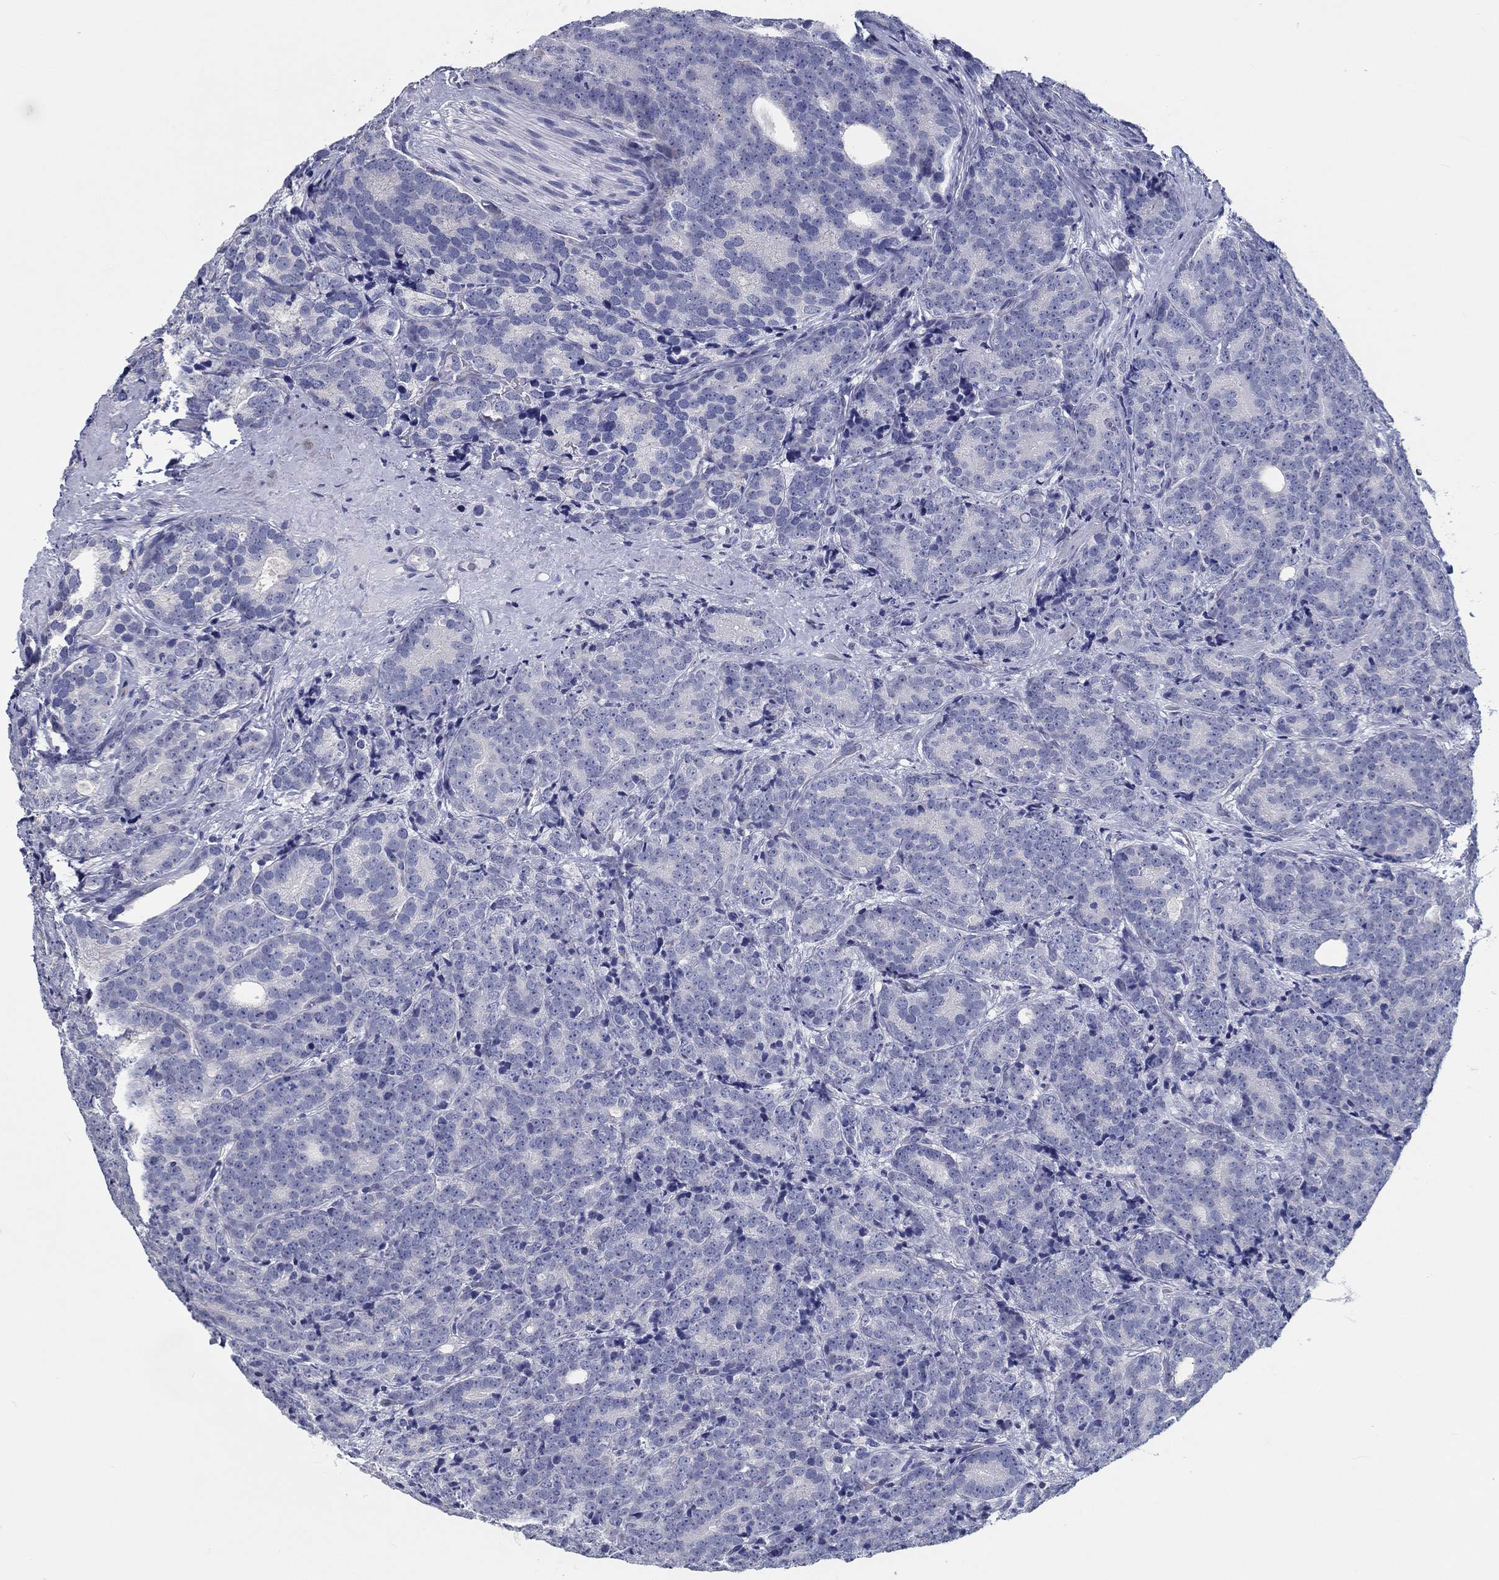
{"staining": {"intensity": "negative", "quantity": "none", "location": "none"}, "tissue": "prostate cancer", "cell_type": "Tumor cells", "image_type": "cancer", "snomed": [{"axis": "morphology", "description": "Adenocarcinoma, NOS"}, {"axis": "topography", "description": "Prostate"}], "caption": "Protein analysis of adenocarcinoma (prostate) shows no significant positivity in tumor cells. Brightfield microscopy of IHC stained with DAB (3,3'-diaminobenzidine) (brown) and hematoxylin (blue), captured at high magnification.", "gene": "CRYGD", "patient": {"sex": "male", "age": 71}}